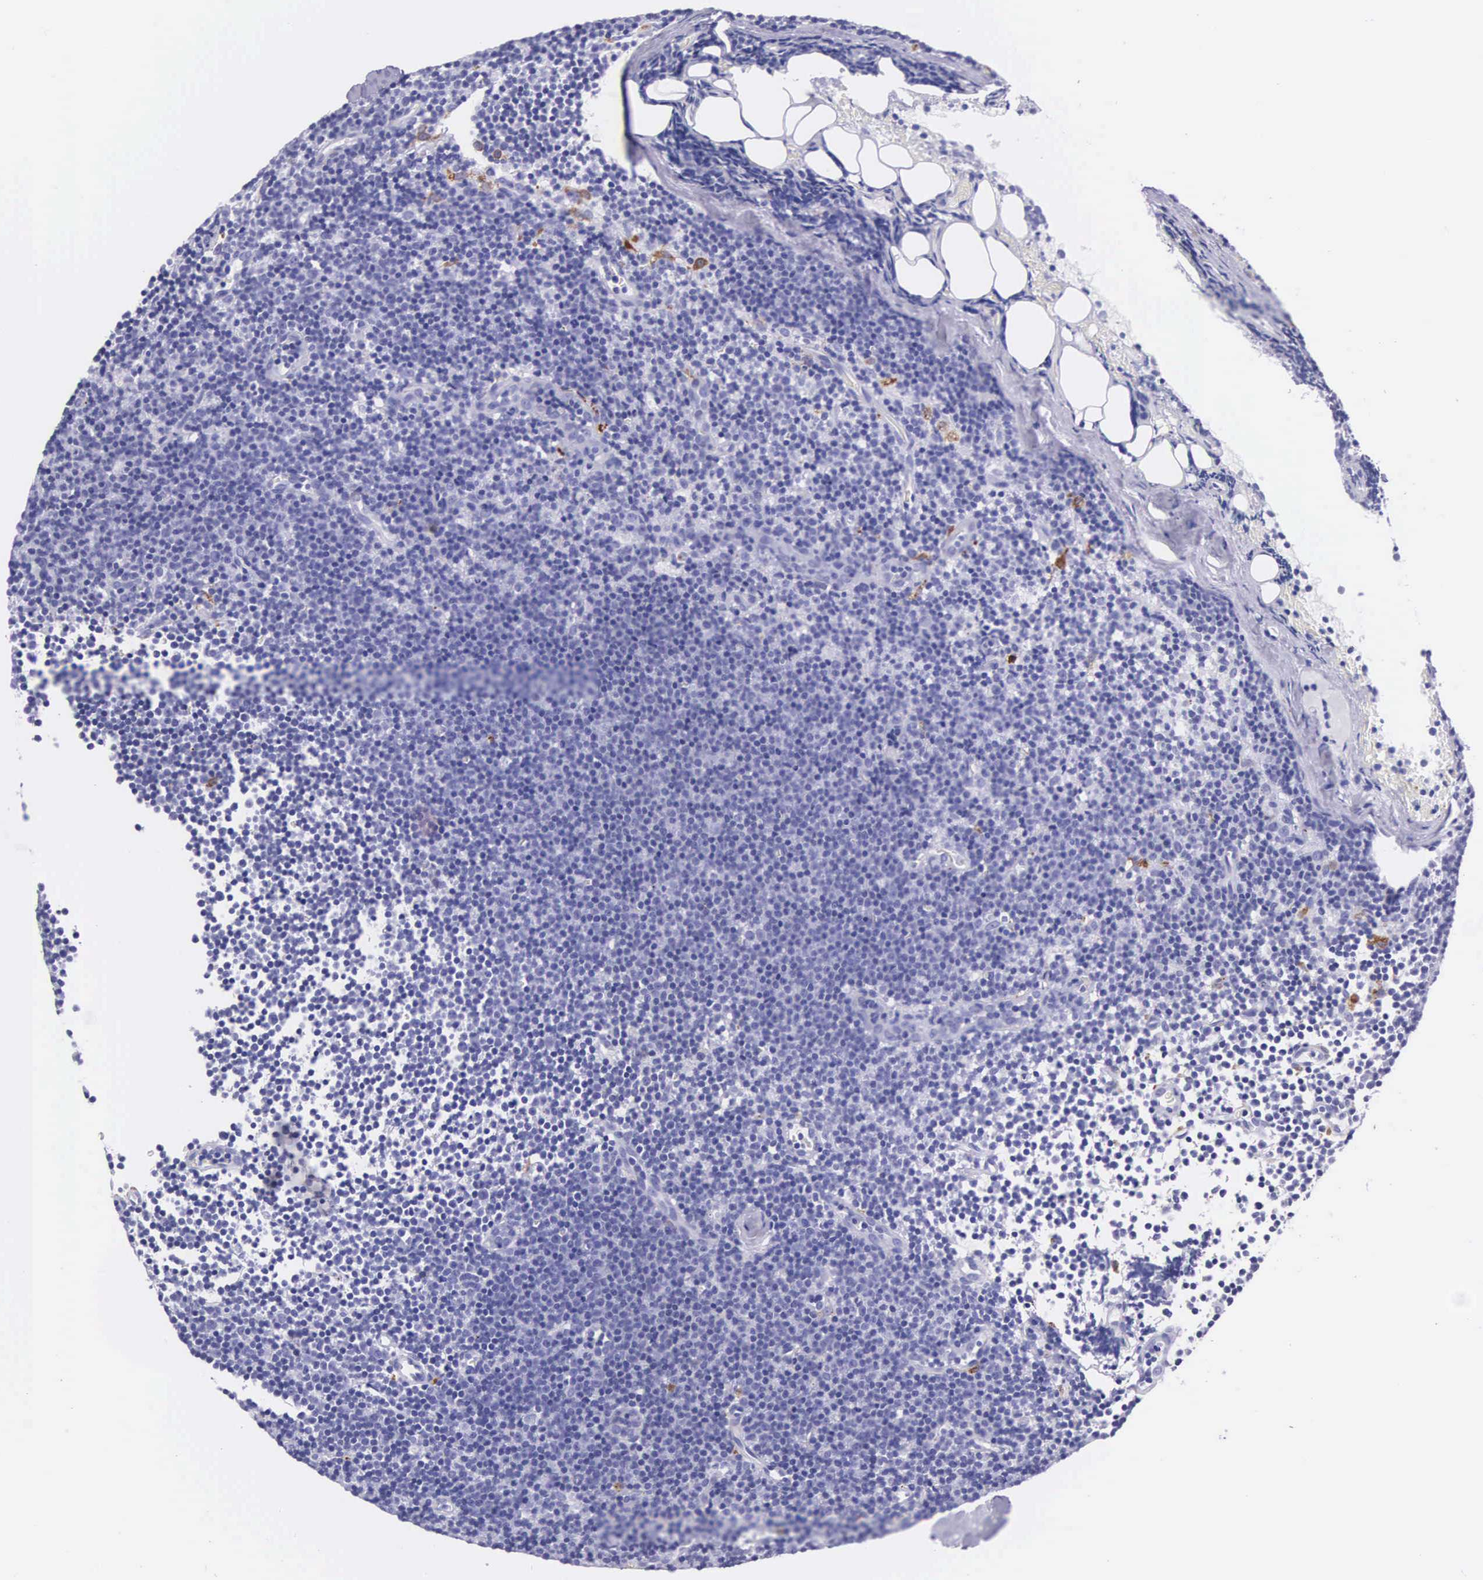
{"staining": {"intensity": "negative", "quantity": "none", "location": "none"}, "tissue": "lymphoma", "cell_type": "Tumor cells", "image_type": "cancer", "snomed": [{"axis": "morphology", "description": "Malignant lymphoma, non-Hodgkin's type, Low grade"}, {"axis": "topography", "description": "Lymph node"}], "caption": "Lymphoma stained for a protein using IHC shows no staining tumor cells.", "gene": "FCN1", "patient": {"sex": "male", "age": 57}}